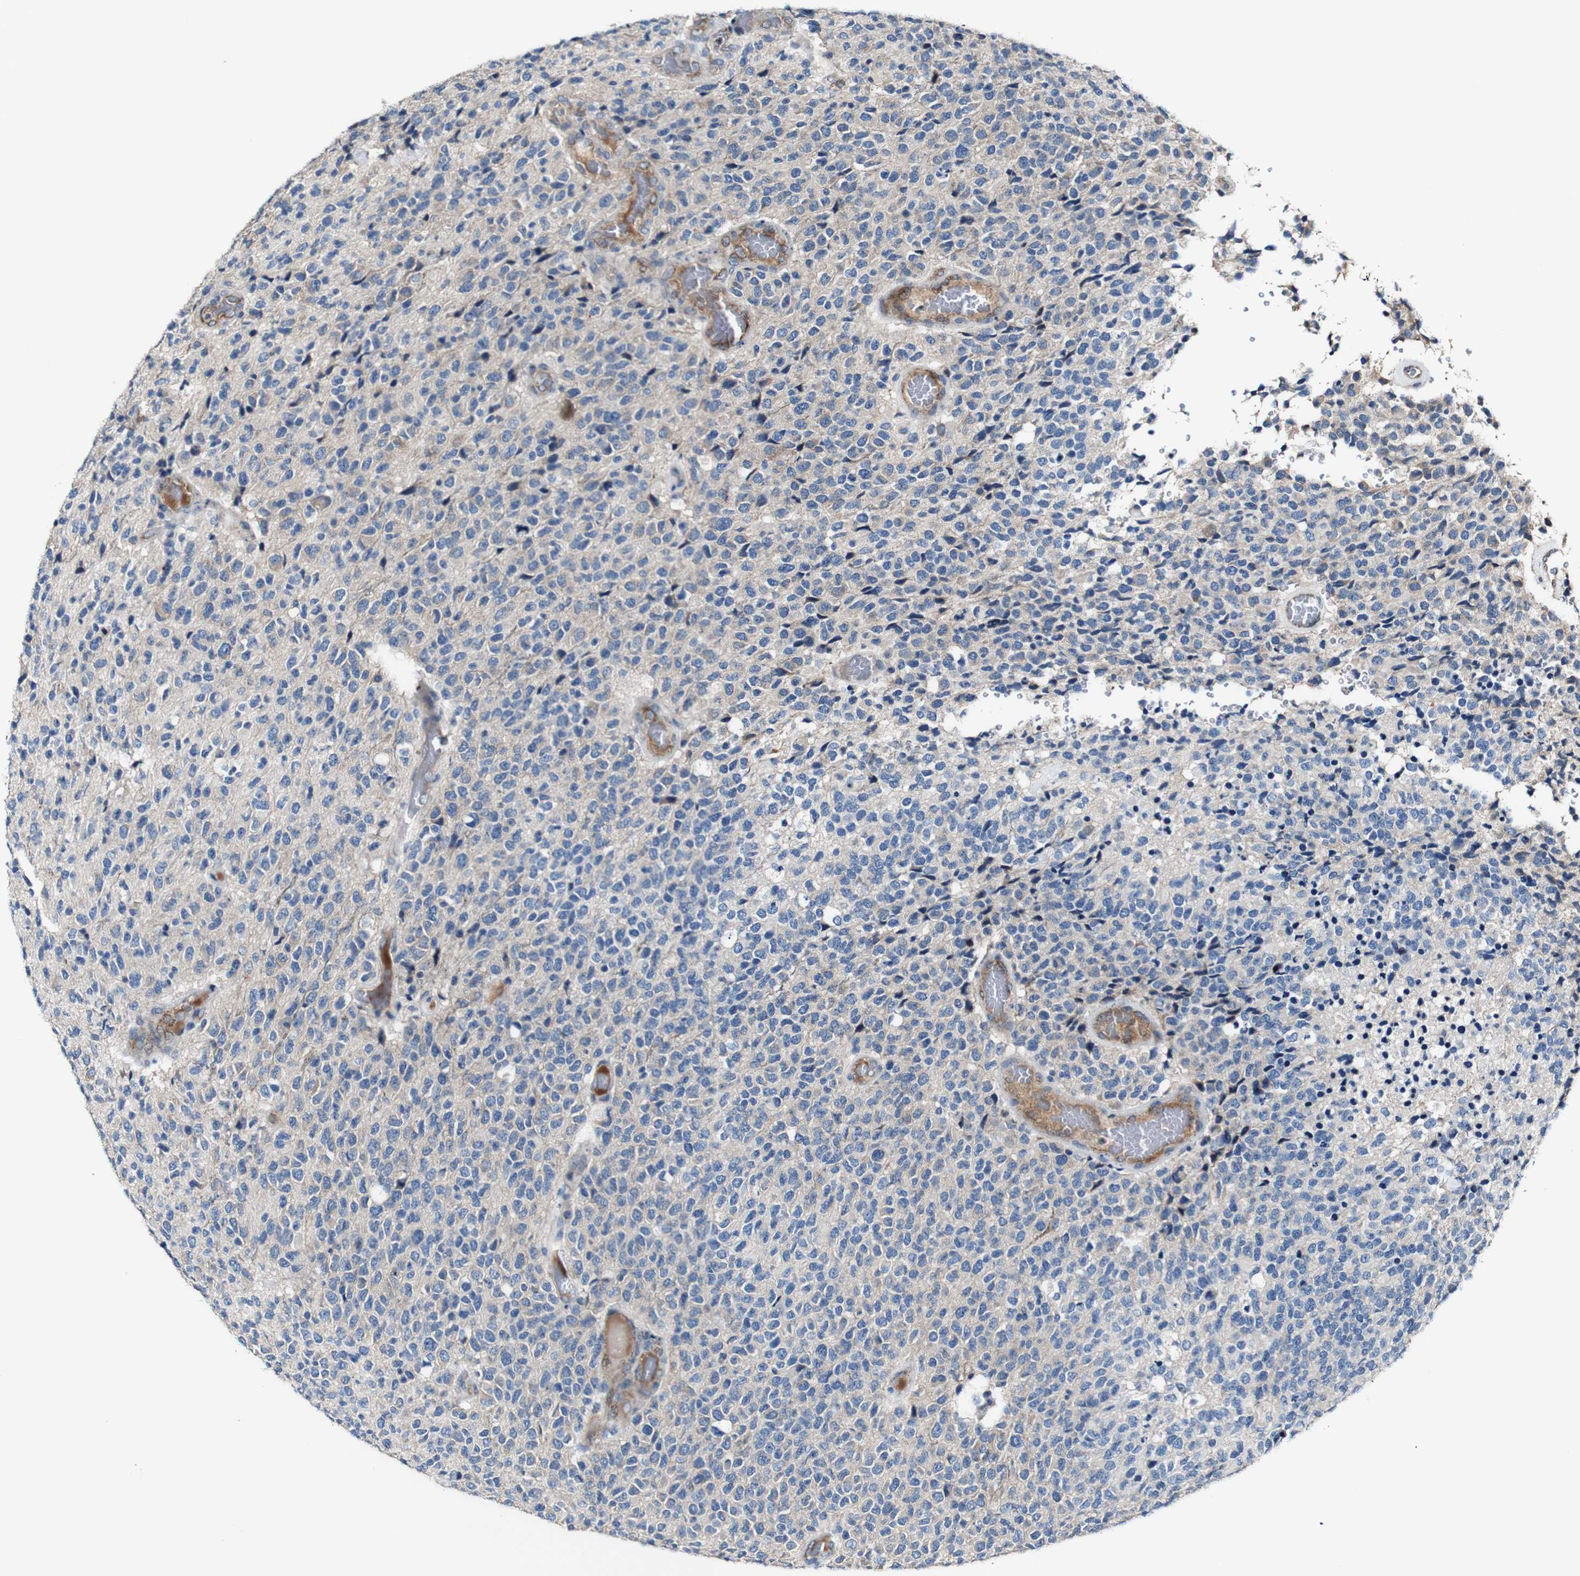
{"staining": {"intensity": "negative", "quantity": "none", "location": "none"}, "tissue": "glioma", "cell_type": "Tumor cells", "image_type": "cancer", "snomed": [{"axis": "morphology", "description": "Glioma, malignant, High grade"}, {"axis": "topography", "description": "pancreas cauda"}], "caption": "Immunohistochemical staining of glioma exhibits no significant staining in tumor cells. (DAB (3,3'-diaminobenzidine) IHC visualized using brightfield microscopy, high magnification).", "gene": "GRAMD1A", "patient": {"sex": "male", "age": 60}}